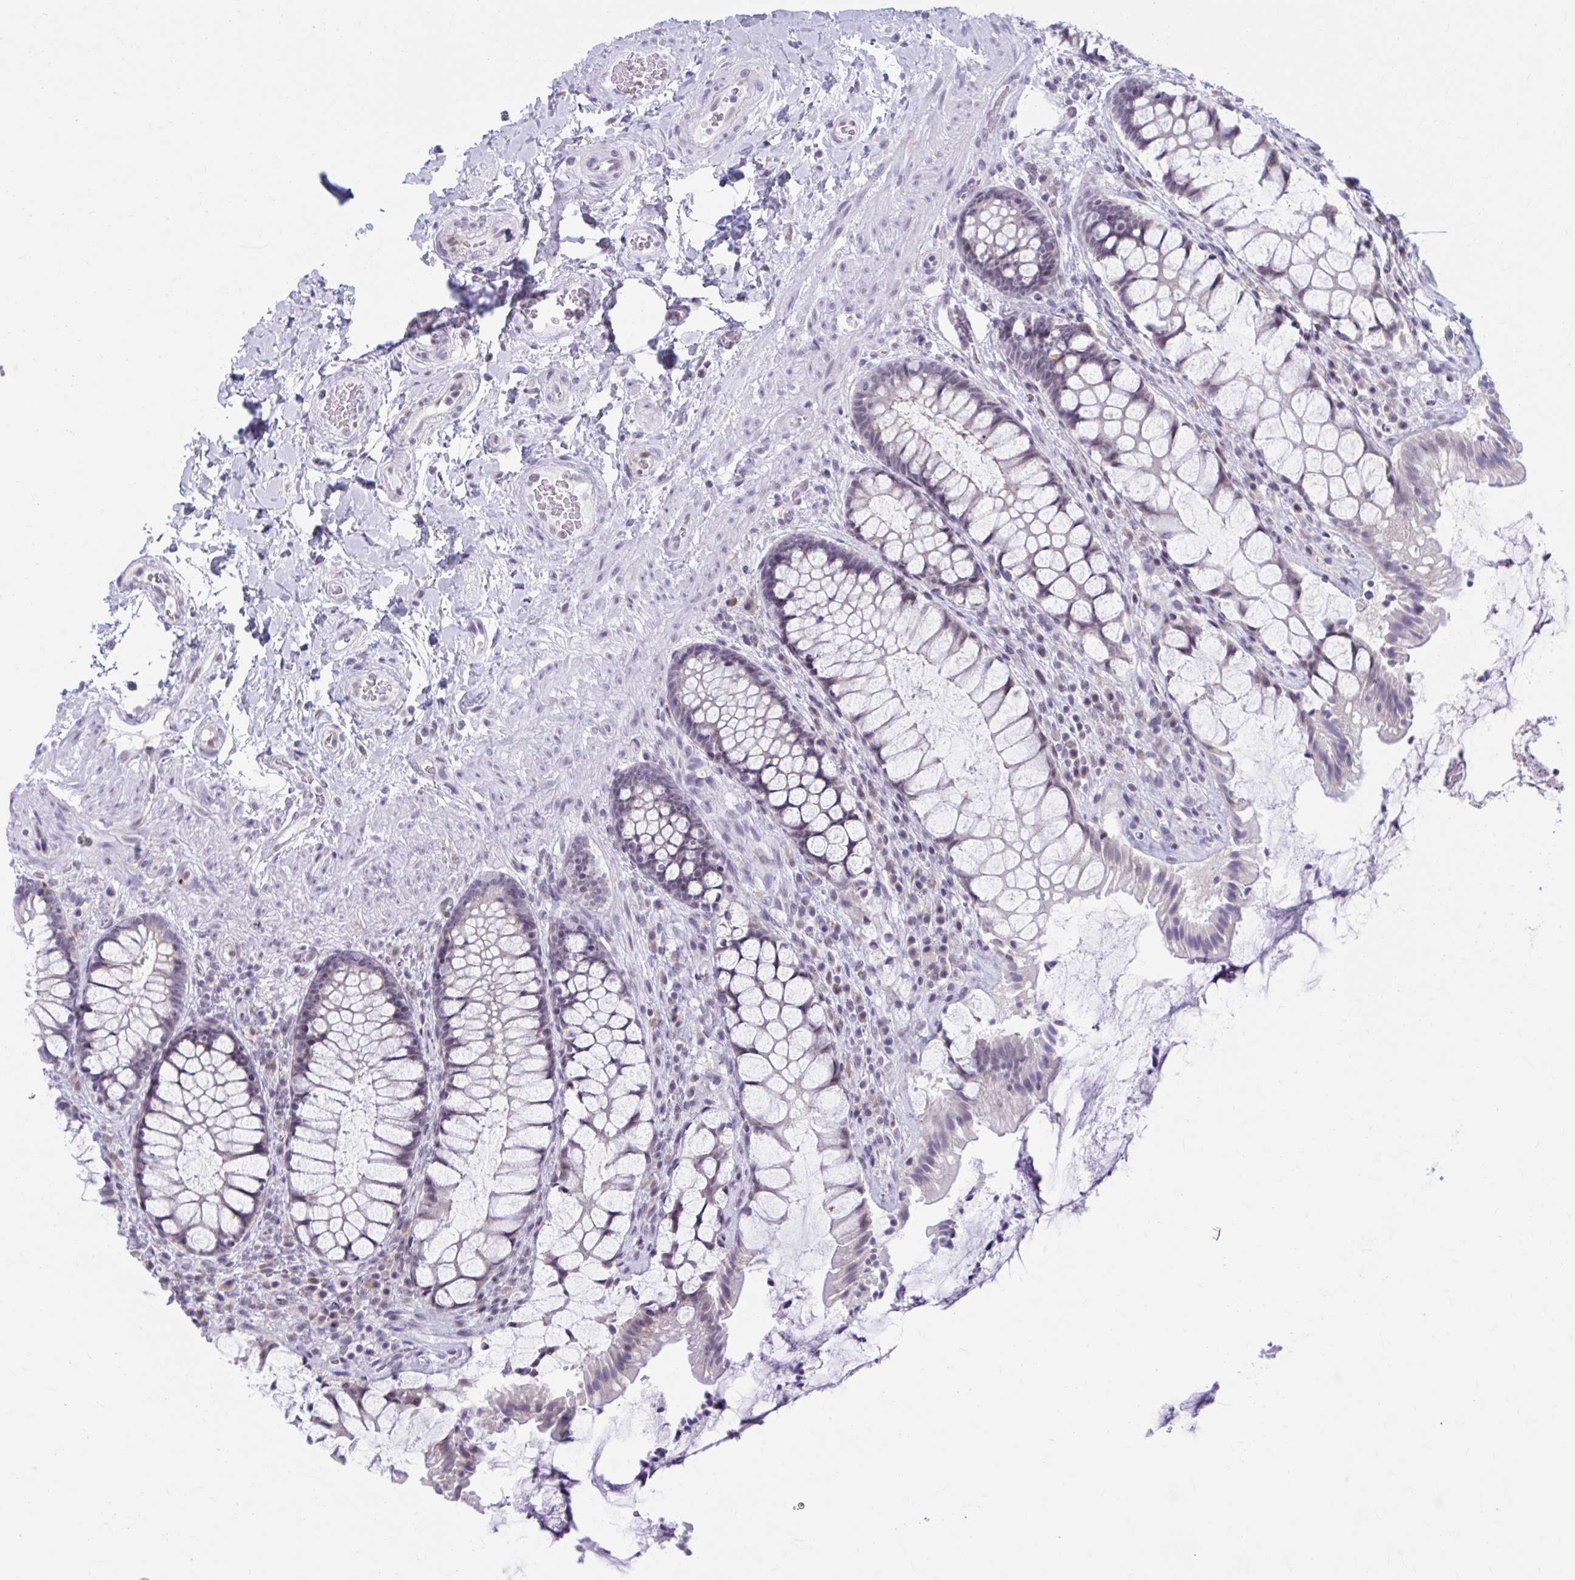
{"staining": {"intensity": "weak", "quantity": "25%-75%", "location": "nuclear"}, "tissue": "rectum", "cell_type": "Glandular cells", "image_type": "normal", "snomed": [{"axis": "morphology", "description": "Normal tissue, NOS"}, {"axis": "topography", "description": "Rectum"}], "caption": "Rectum stained for a protein demonstrates weak nuclear positivity in glandular cells. The staining was performed using DAB, with brown indicating positive protein expression. Nuclei are stained blue with hematoxylin.", "gene": "CCDC105", "patient": {"sex": "female", "age": 58}}